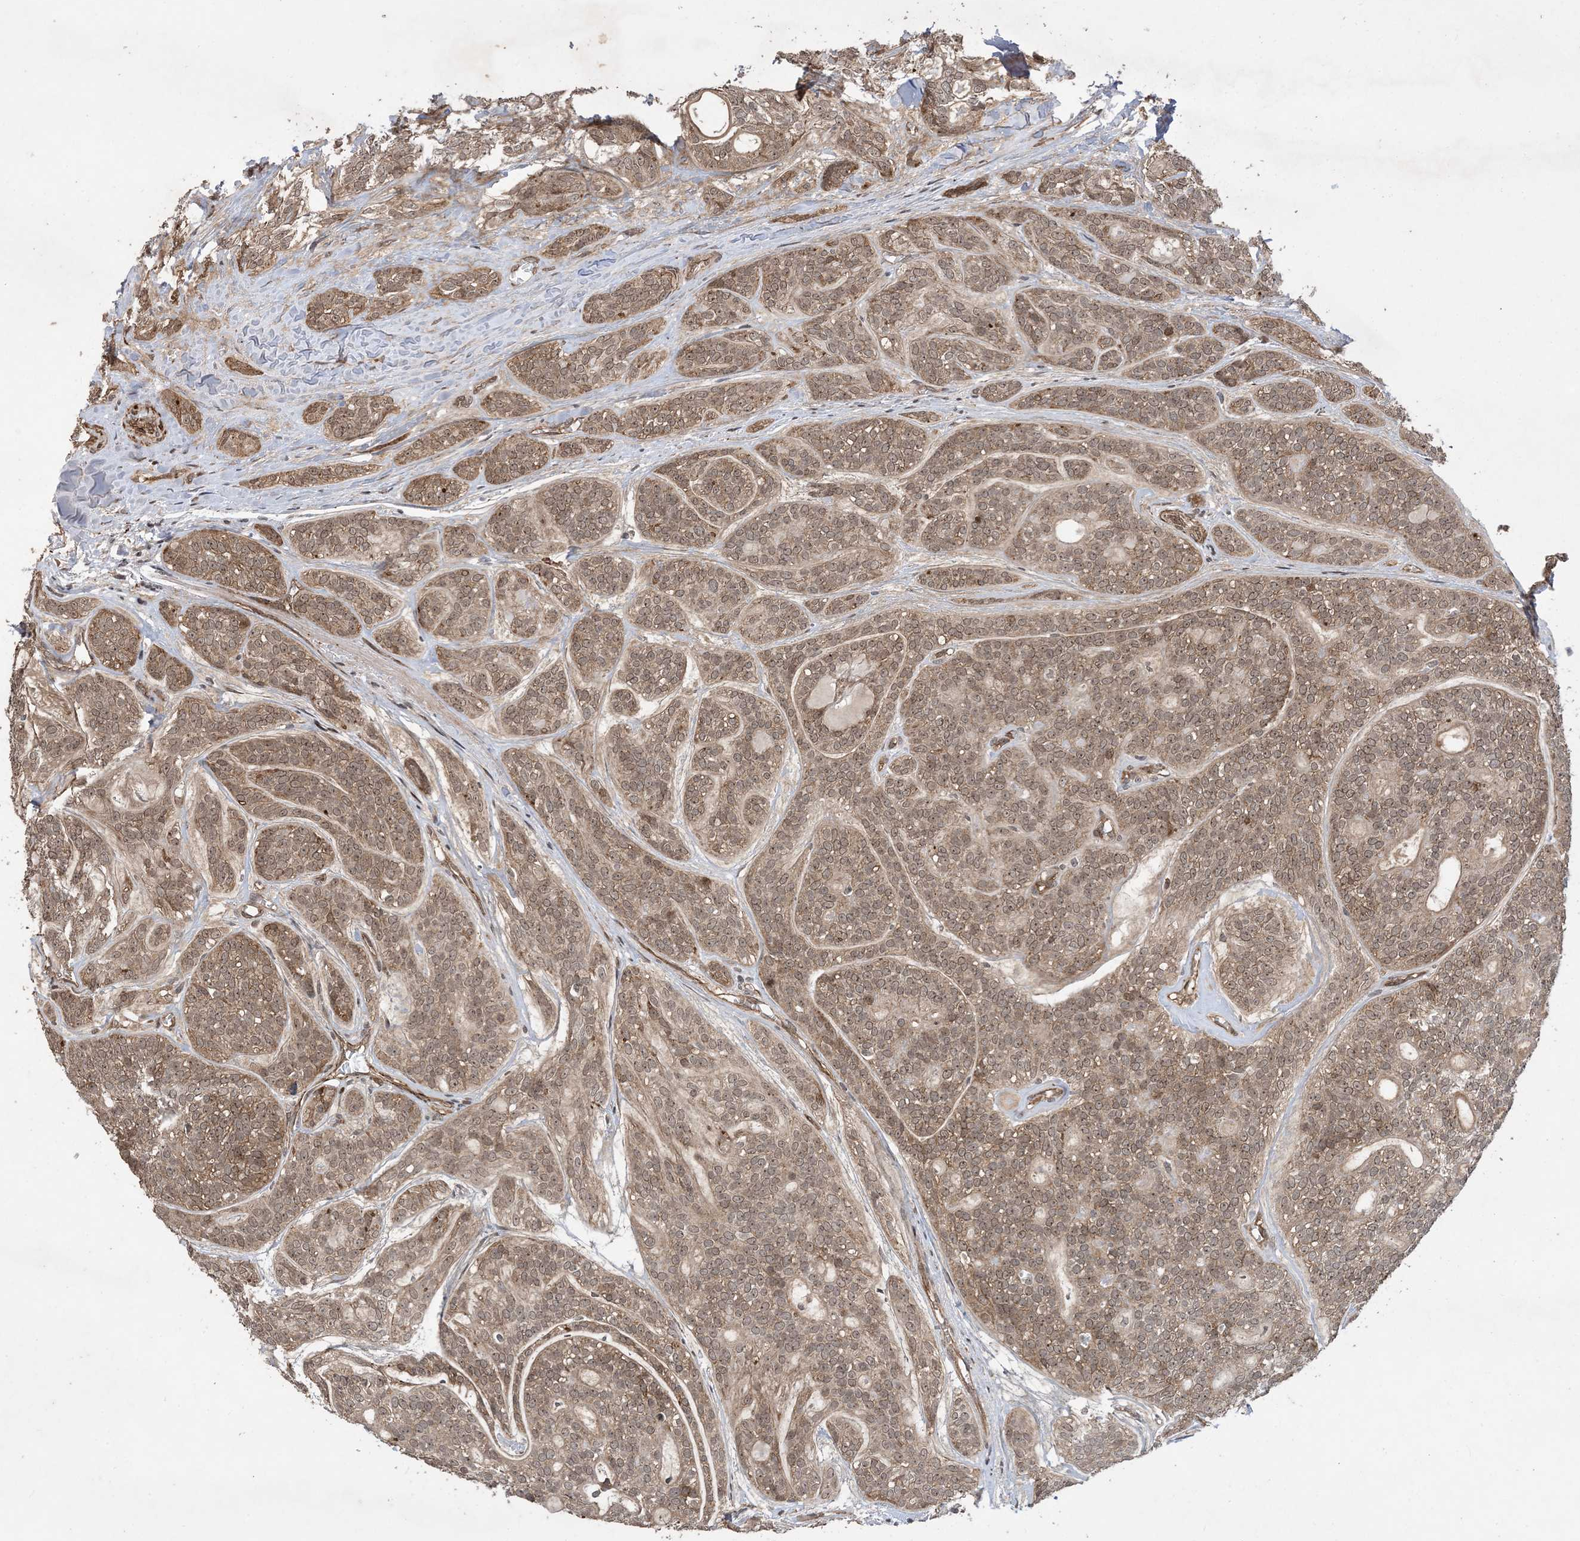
{"staining": {"intensity": "moderate", "quantity": ">75%", "location": "cytoplasmic/membranous,nuclear"}, "tissue": "head and neck cancer", "cell_type": "Tumor cells", "image_type": "cancer", "snomed": [{"axis": "morphology", "description": "Adenocarcinoma, NOS"}, {"axis": "topography", "description": "Head-Neck"}], "caption": "Moderate cytoplasmic/membranous and nuclear protein expression is present in approximately >75% of tumor cells in head and neck cancer (adenocarcinoma). The protein is stained brown, and the nuclei are stained in blue (DAB (3,3'-diaminobenzidine) IHC with brightfield microscopy, high magnification).", "gene": "ZNF511", "patient": {"sex": "male", "age": 66}}